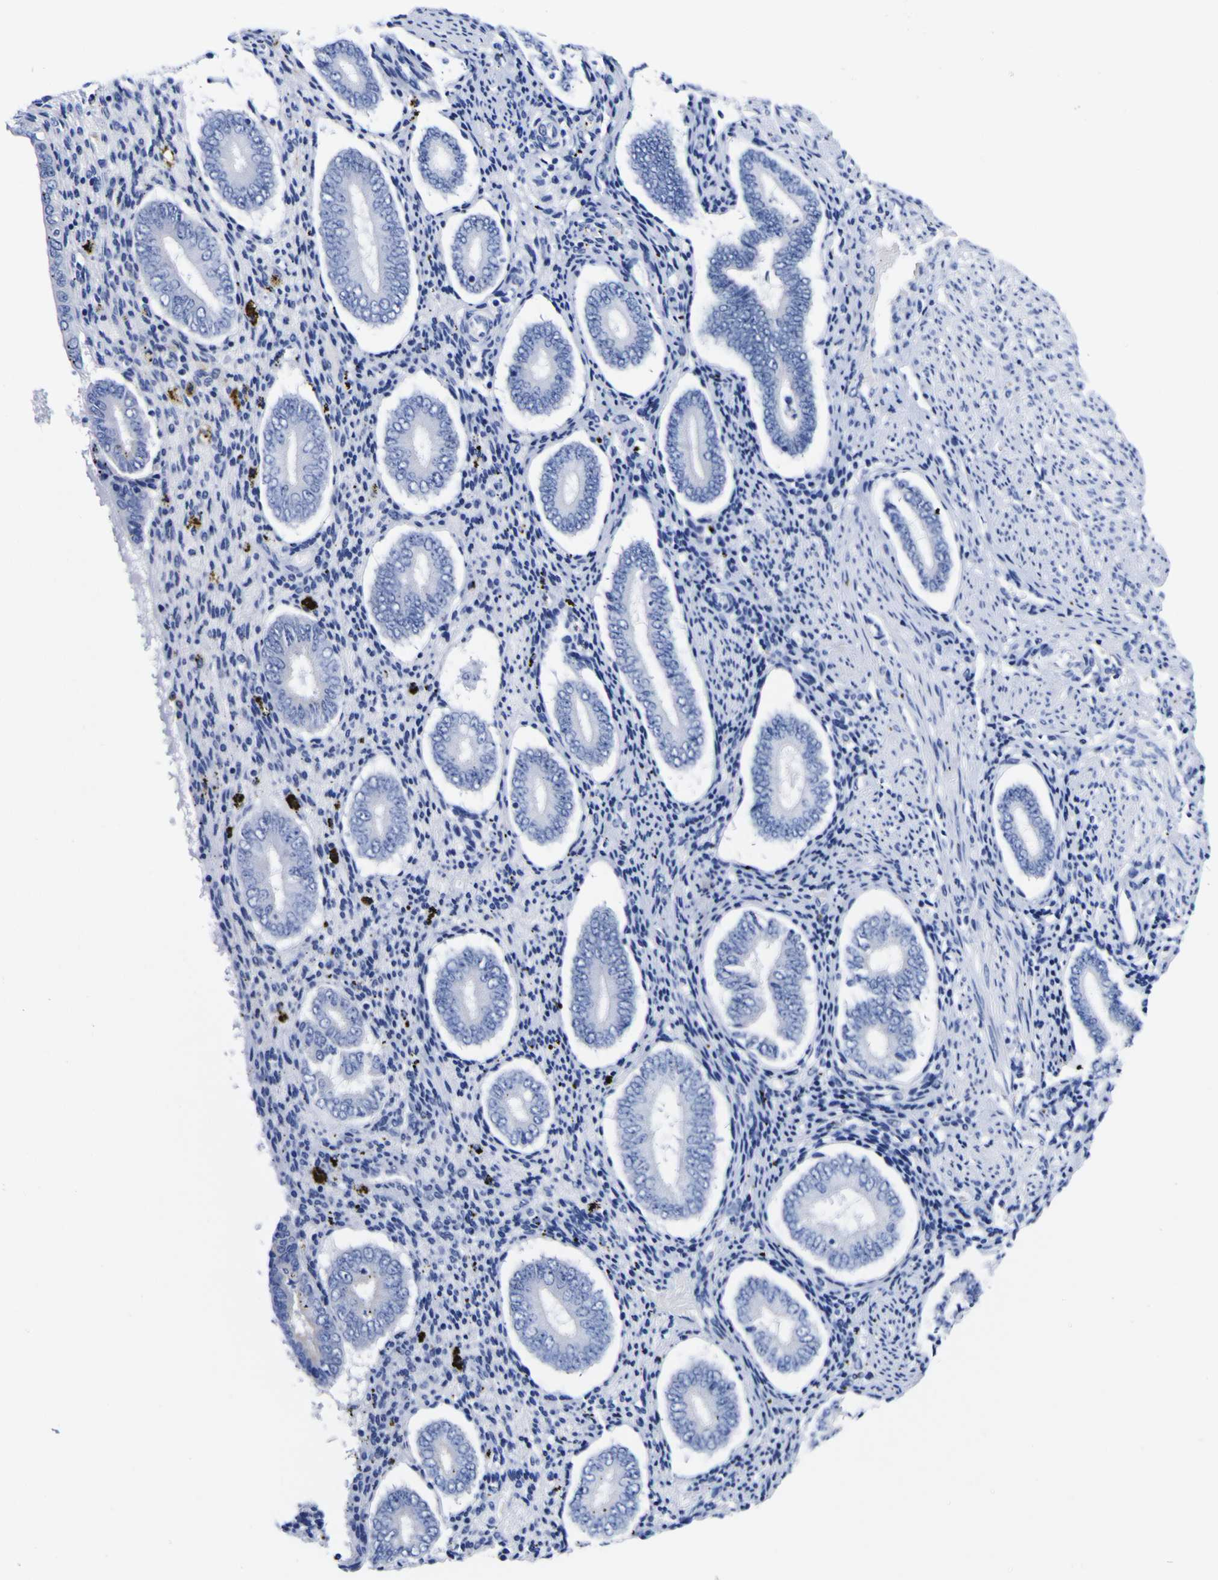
{"staining": {"intensity": "negative", "quantity": "none", "location": "none"}, "tissue": "endometrium", "cell_type": "Cells in endometrial stroma", "image_type": "normal", "snomed": [{"axis": "morphology", "description": "Normal tissue, NOS"}, {"axis": "topography", "description": "Endometrium"}], "caption": "This micrograph is of benign endometrium stained with immunohistochemistry to label a protein in brown with the nuclei are counter-stained blue. There is no positivity in cells in endometrial stroma.", "gene": "HLA", "patient": {"sex": "female", "age": 42}}